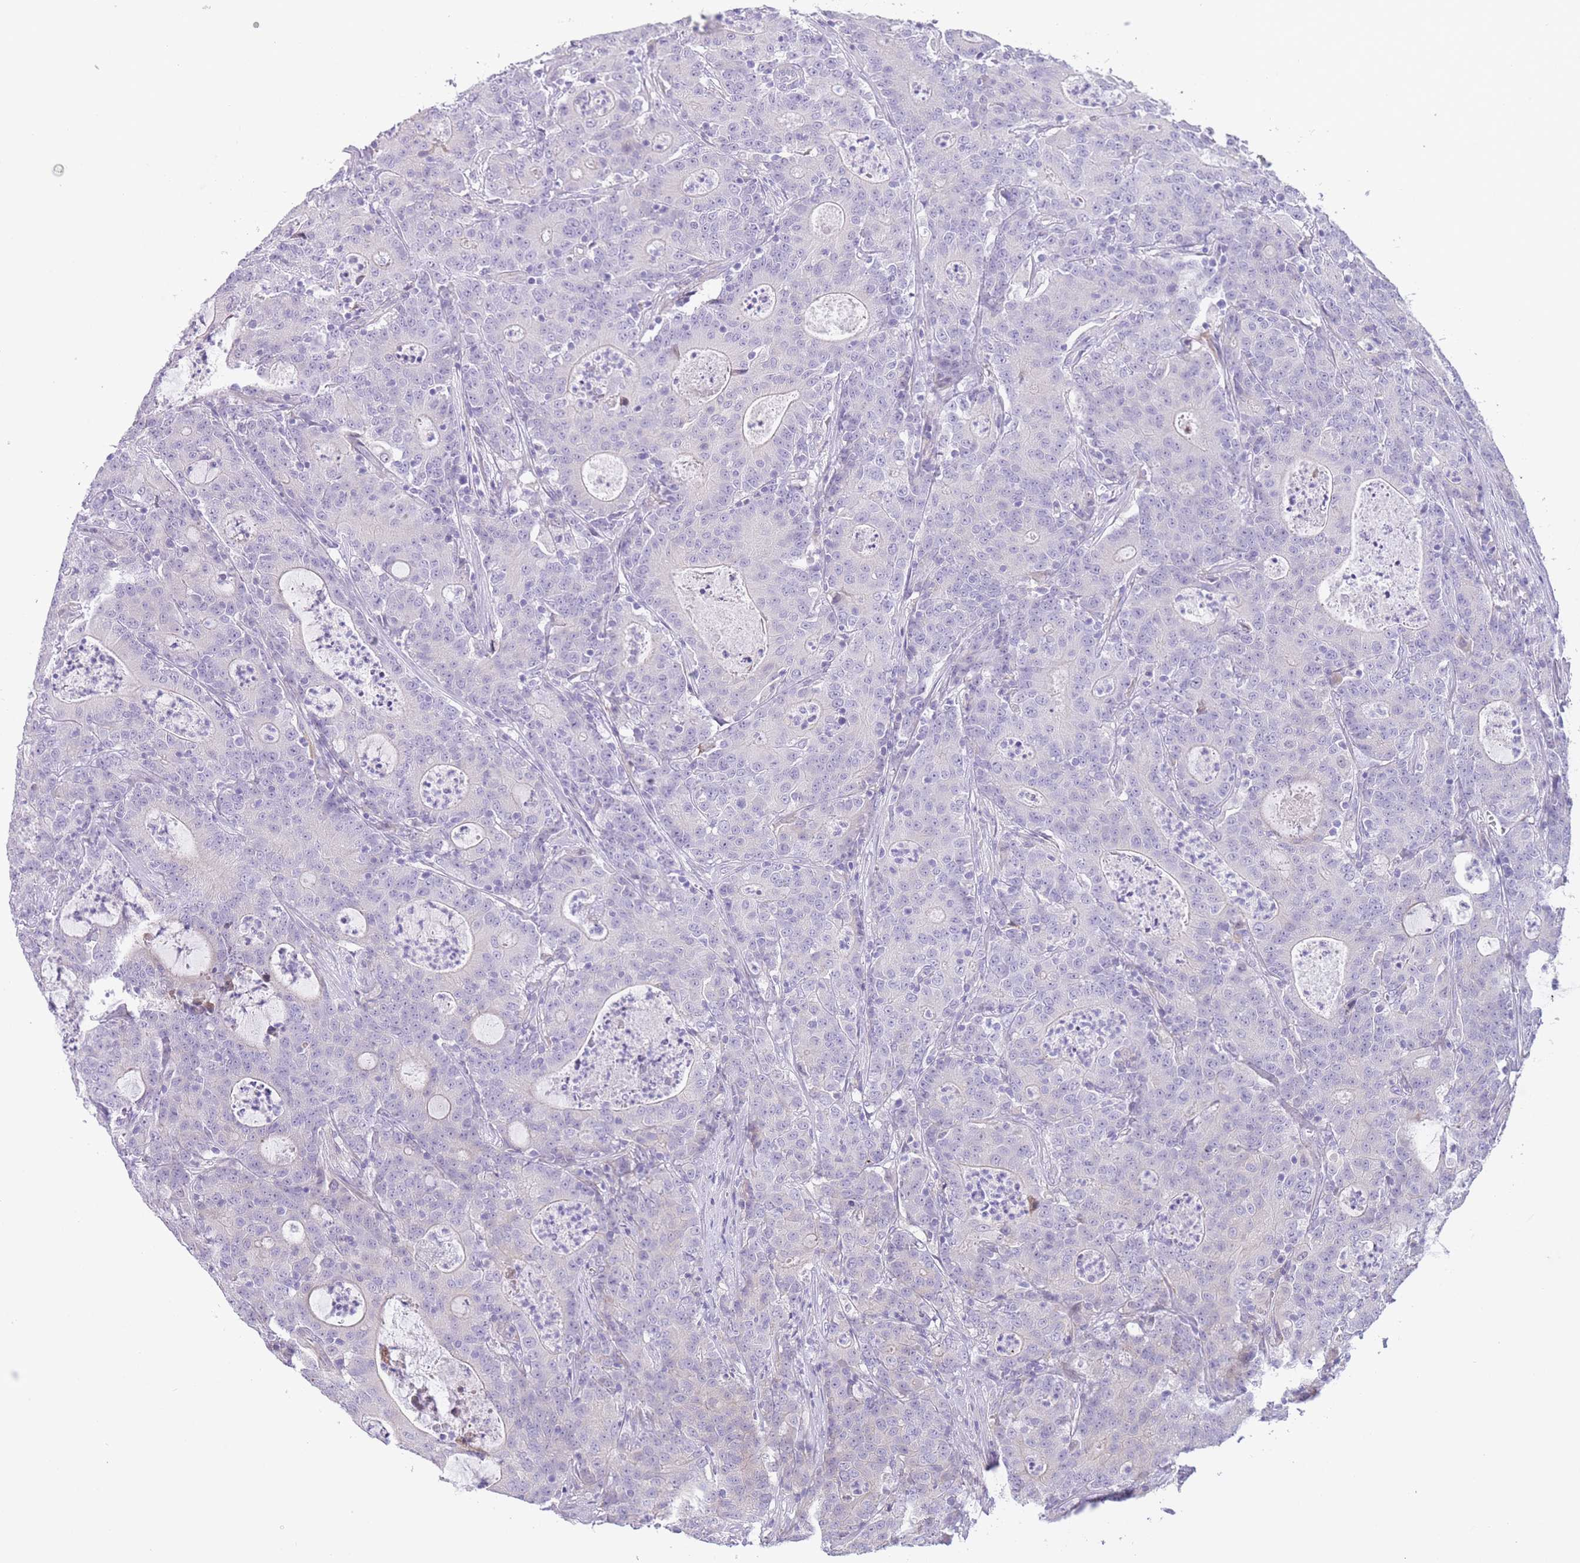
{"staining": {"intensity": "negative", "quantity": "none", "location": "none"}, "tissue": "colorectal cancer", "cell_type": "Tumor cells", "image_type": "cancer", "snomed": [{"axis": "morphology", "description": "Adenocarcinoma, NOS"}, {"axis": "topography", "description": "Colon"}], "caption": "A histopathology image of adenocarcinoma (colorectal) stained for a protein exhibits no brown staining in tumor cells. Brightfield microscopy of immunohistochemistry (IHC) stained with DAB (3,3'-diaminobenzidine) (brown) and hematoxylin (blue), captured at high magnification.", "gene": "IMPG1", "patient": {"sex": "male", "age": 83}}